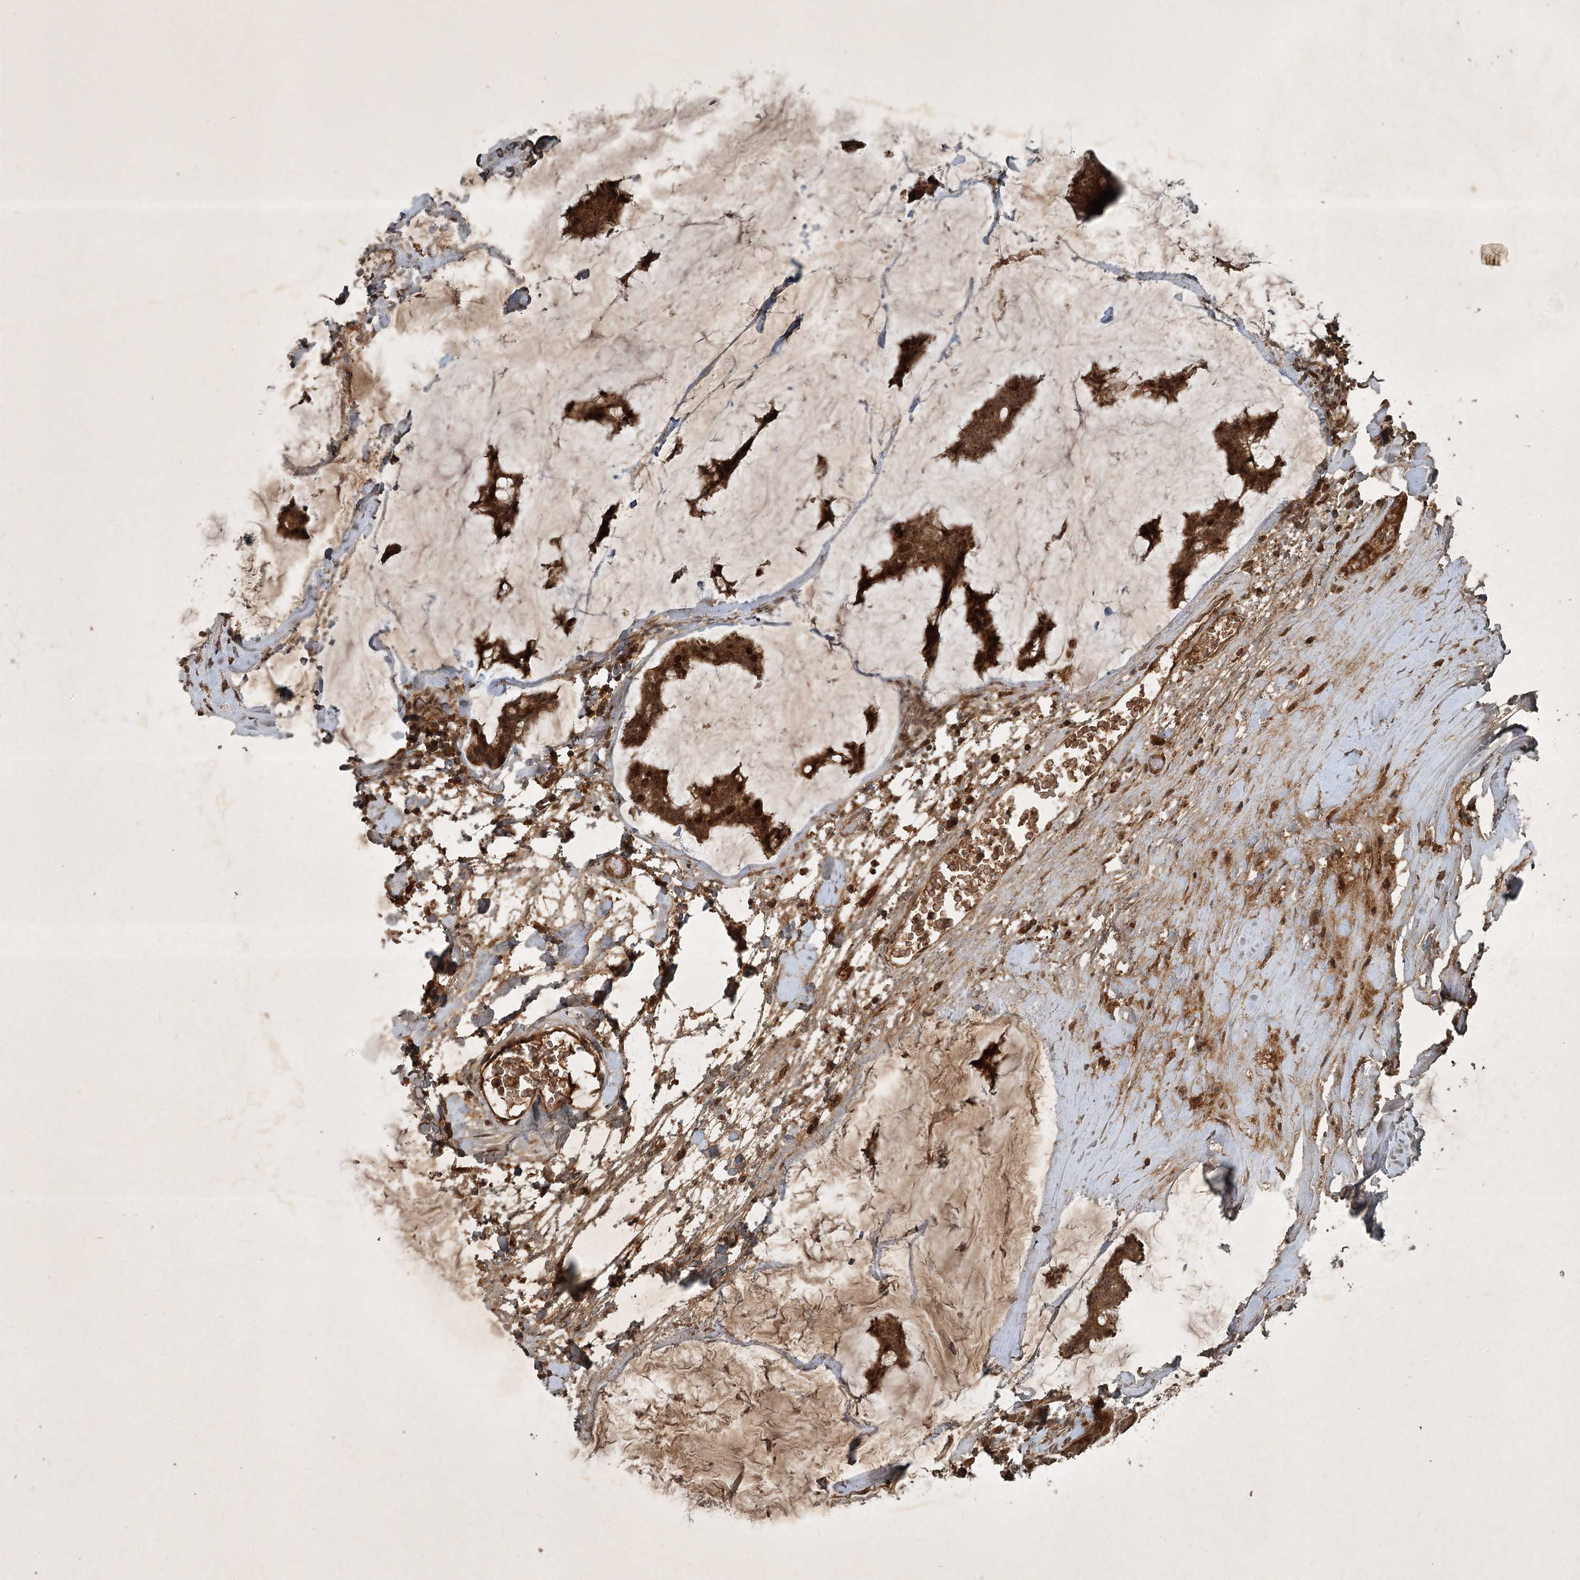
{"staining": {"intensity": "moderate", "quantity": ">75%", "location": "cytoplasmic/membranous,nuclear"}, "tissue": "breast cancer", "cell_type": "Tumor cells", "image_type": "cancer", "snomed": [{"axis": "morphology", "description": "Duct carcinoma"}, {"axis": "topography", "description": "Breast"}], "caption": "Protein staining demonstrates moderate cytoplasmic/membranous and nuclear expression in approximately >75% of tumor cells in breast cancer (invasive ductal carcinoma).", "gene": "UNC93A", "patient": {"sex": "female", "age": 93}}